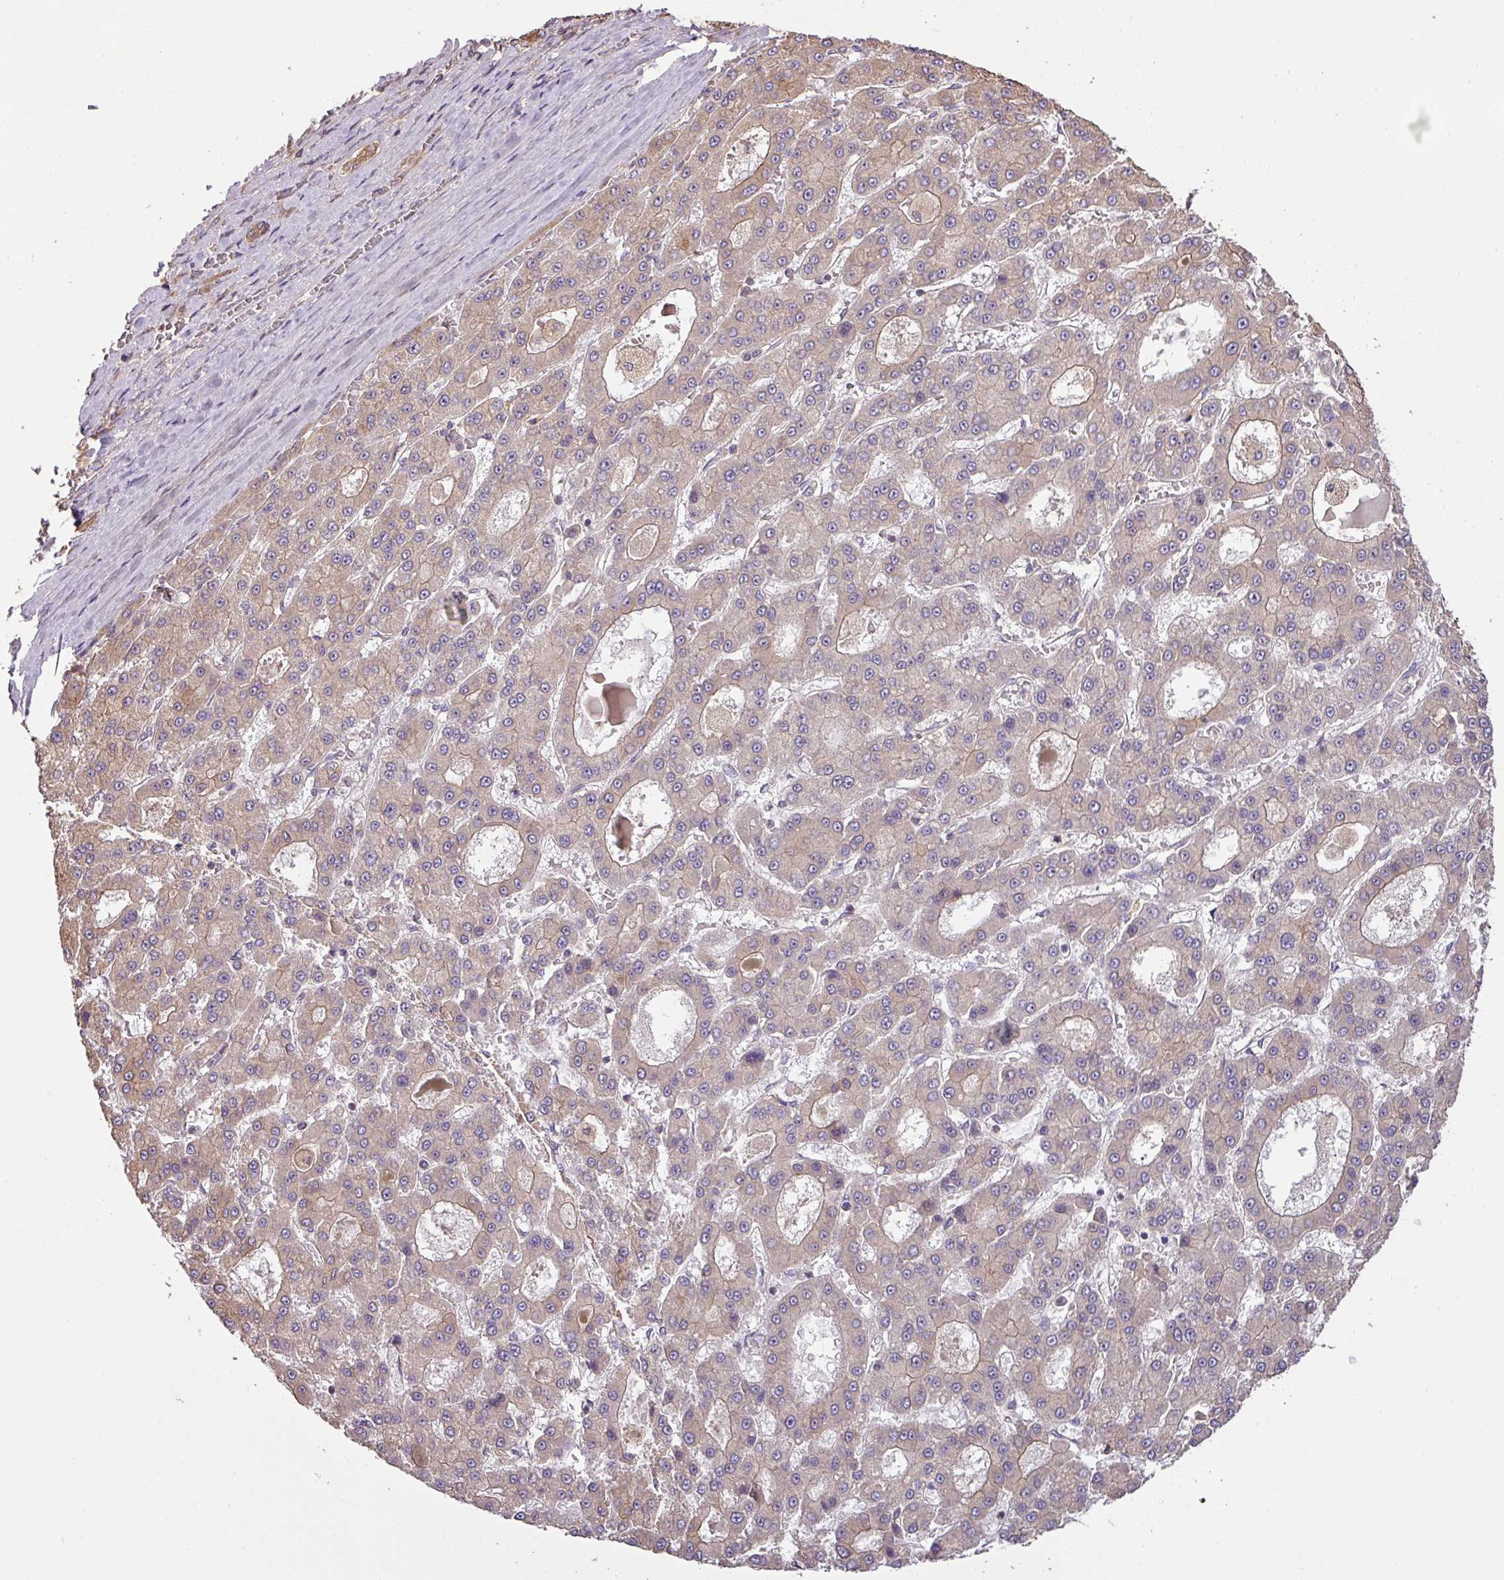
{"staining": {"intensity": "weak", "quantity": "<25%", "location": "cytoplasmic/membranous"}, "tissue": "liver cancer", "cell_type": "Tumor cells", "image_type": "cancer", "snomed": [{"axis": "morphology", "description": "Carcinoma, Hepatocellular, NOS"}, {"axis": "topography", "description": "Liver"}], "caption": "IHC micrograph of neoplastic tissue: human liver cancer stained with DAB shows no significant protein staining in tumor cells.", "gene": "VENTX", "patient": {"sex": "male", "age": 70}}